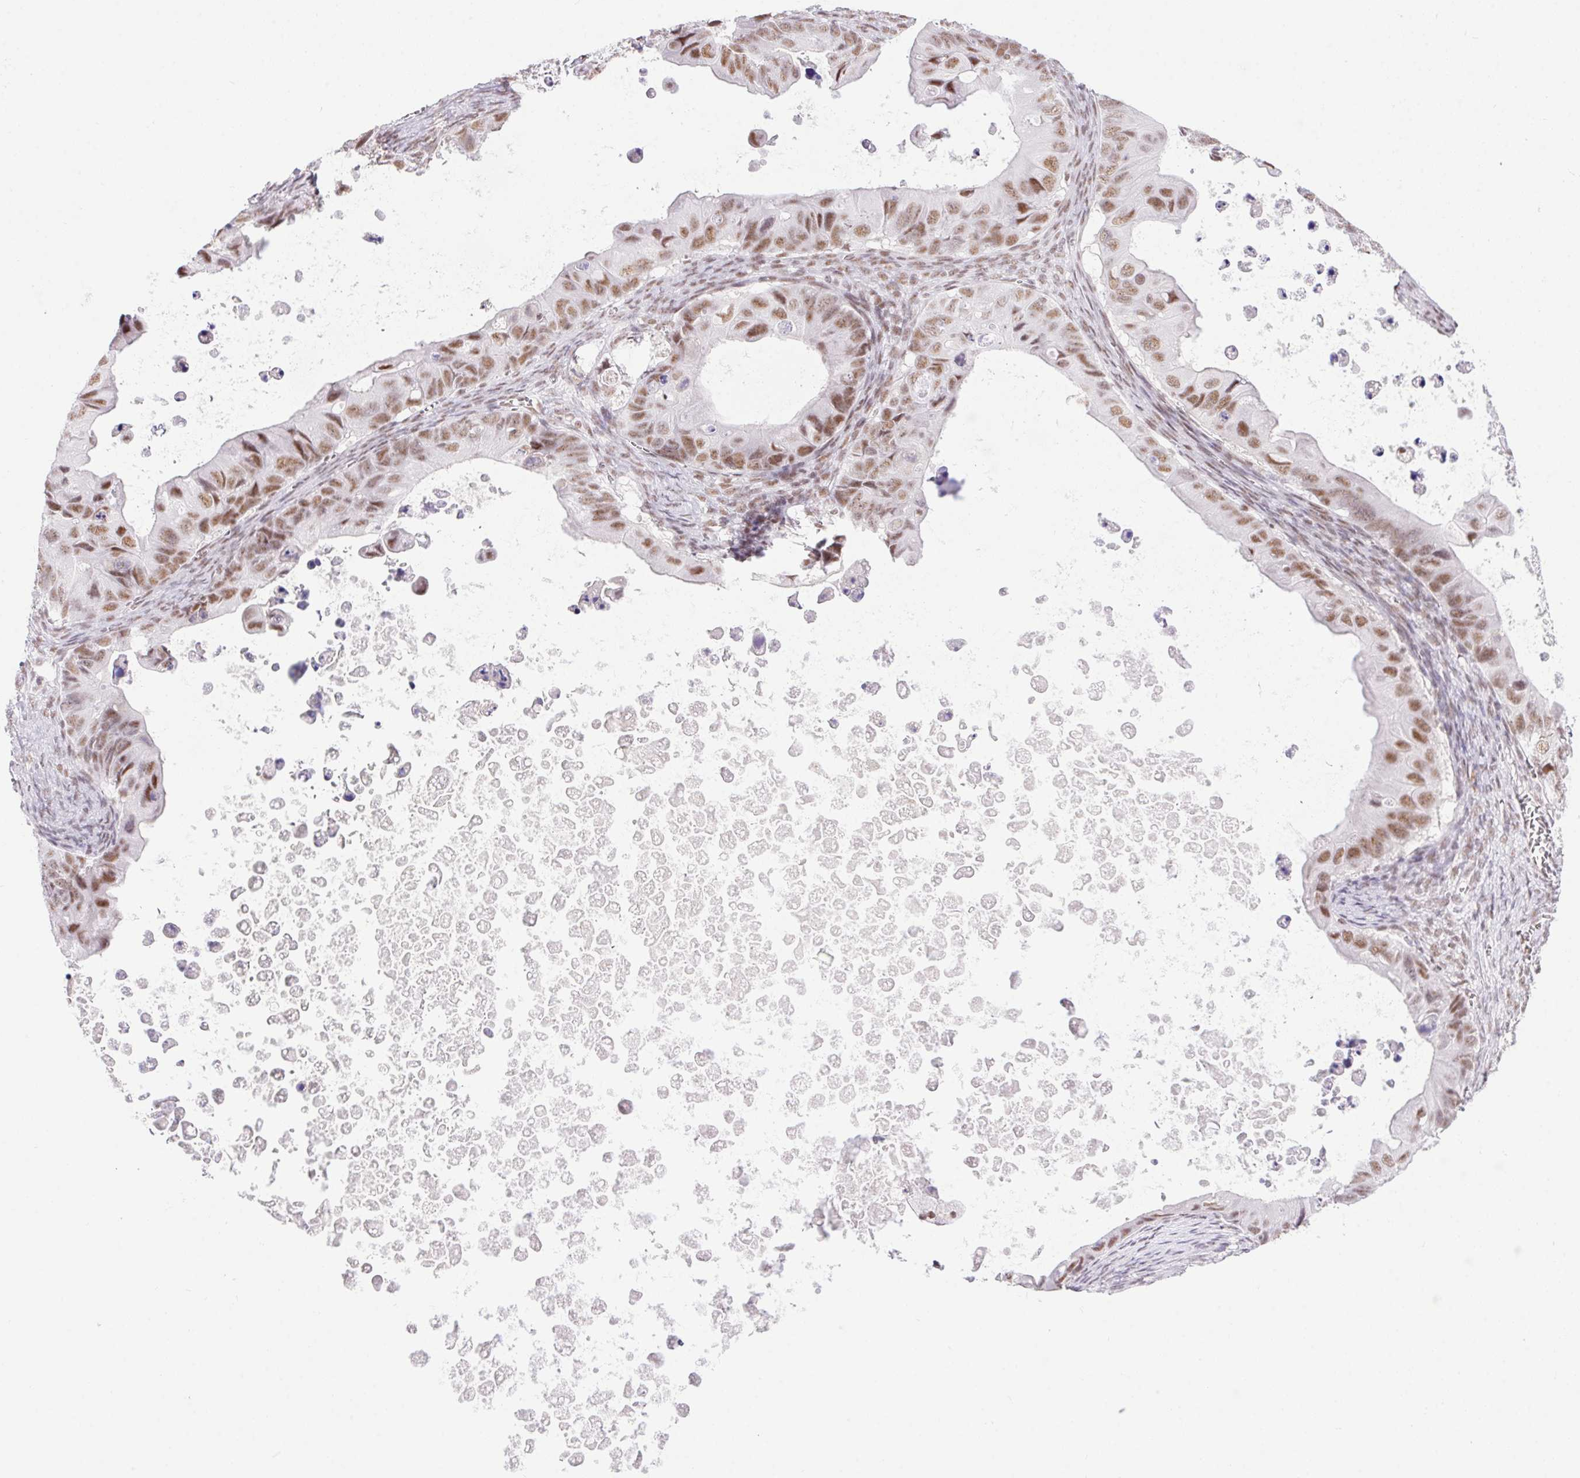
{"staining": {"intensity": "moderate", "quantity": ">75%", "location": "nuclear"}, "tissue": "ovarian cancer", "cell_type": "Tumor cells", "image_type": "cancer", "snomed": [{"axis": "morphology", "description": "Cystadenocarcinoma, mucinous, NOS"}, {"axis": "topography", "description": "Ovary"}], "caption": "Mucinous cystadenocarcinoma (ovarian) was stained to show a protein in brown. There is medium levels of moderate nuclear expression in approximately >75% of tumor cells. (IHC, brightfield microscopy, high magnification).", "gene": "DDX17", "patient": {"sex": "female", "age": 64}}